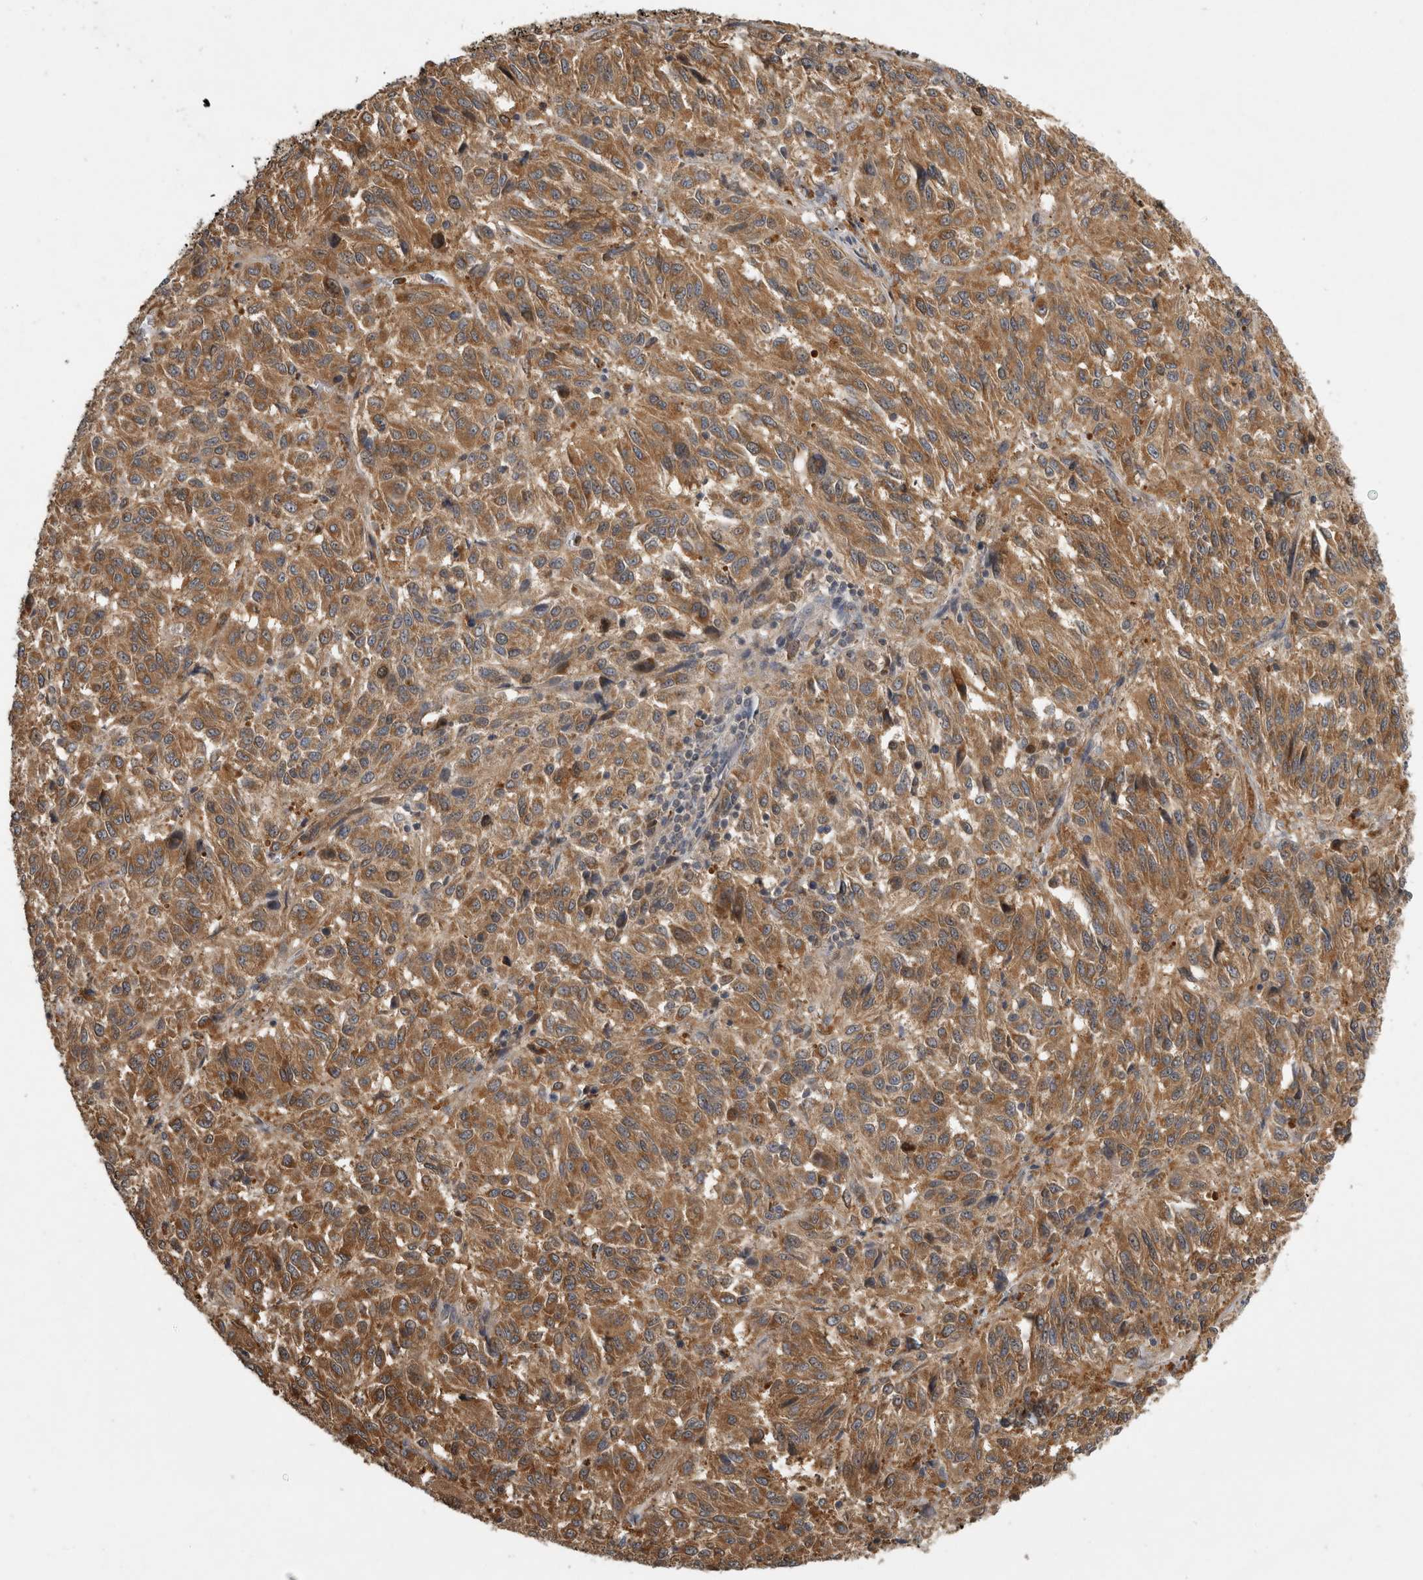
{"staining": {"intensity": "moderate", "quantity": ">75%", "location": "cytoplasmic/membranous"}, "tissue": "melanoma", "cell_type": "Tumor cells", "image_type": "cancer", "snomed": [{"axis": "morphology", "description": "Malignant melanoma, Metastatic site"}, {"axis": "topography", "description": "Lung"}], "caption": "Protein expression analysis of human malignant melanoma (metastatic site) reveals moderate cytoplasmic/membranous staining in approximately >75% of tumor cells. (Stains: DAB in brown, nuclei in blue, Microscopy: brightfield microscopy at high magnification).", "gene": "TRMT61B", "patient": {"sex": "male", "age": 64}}